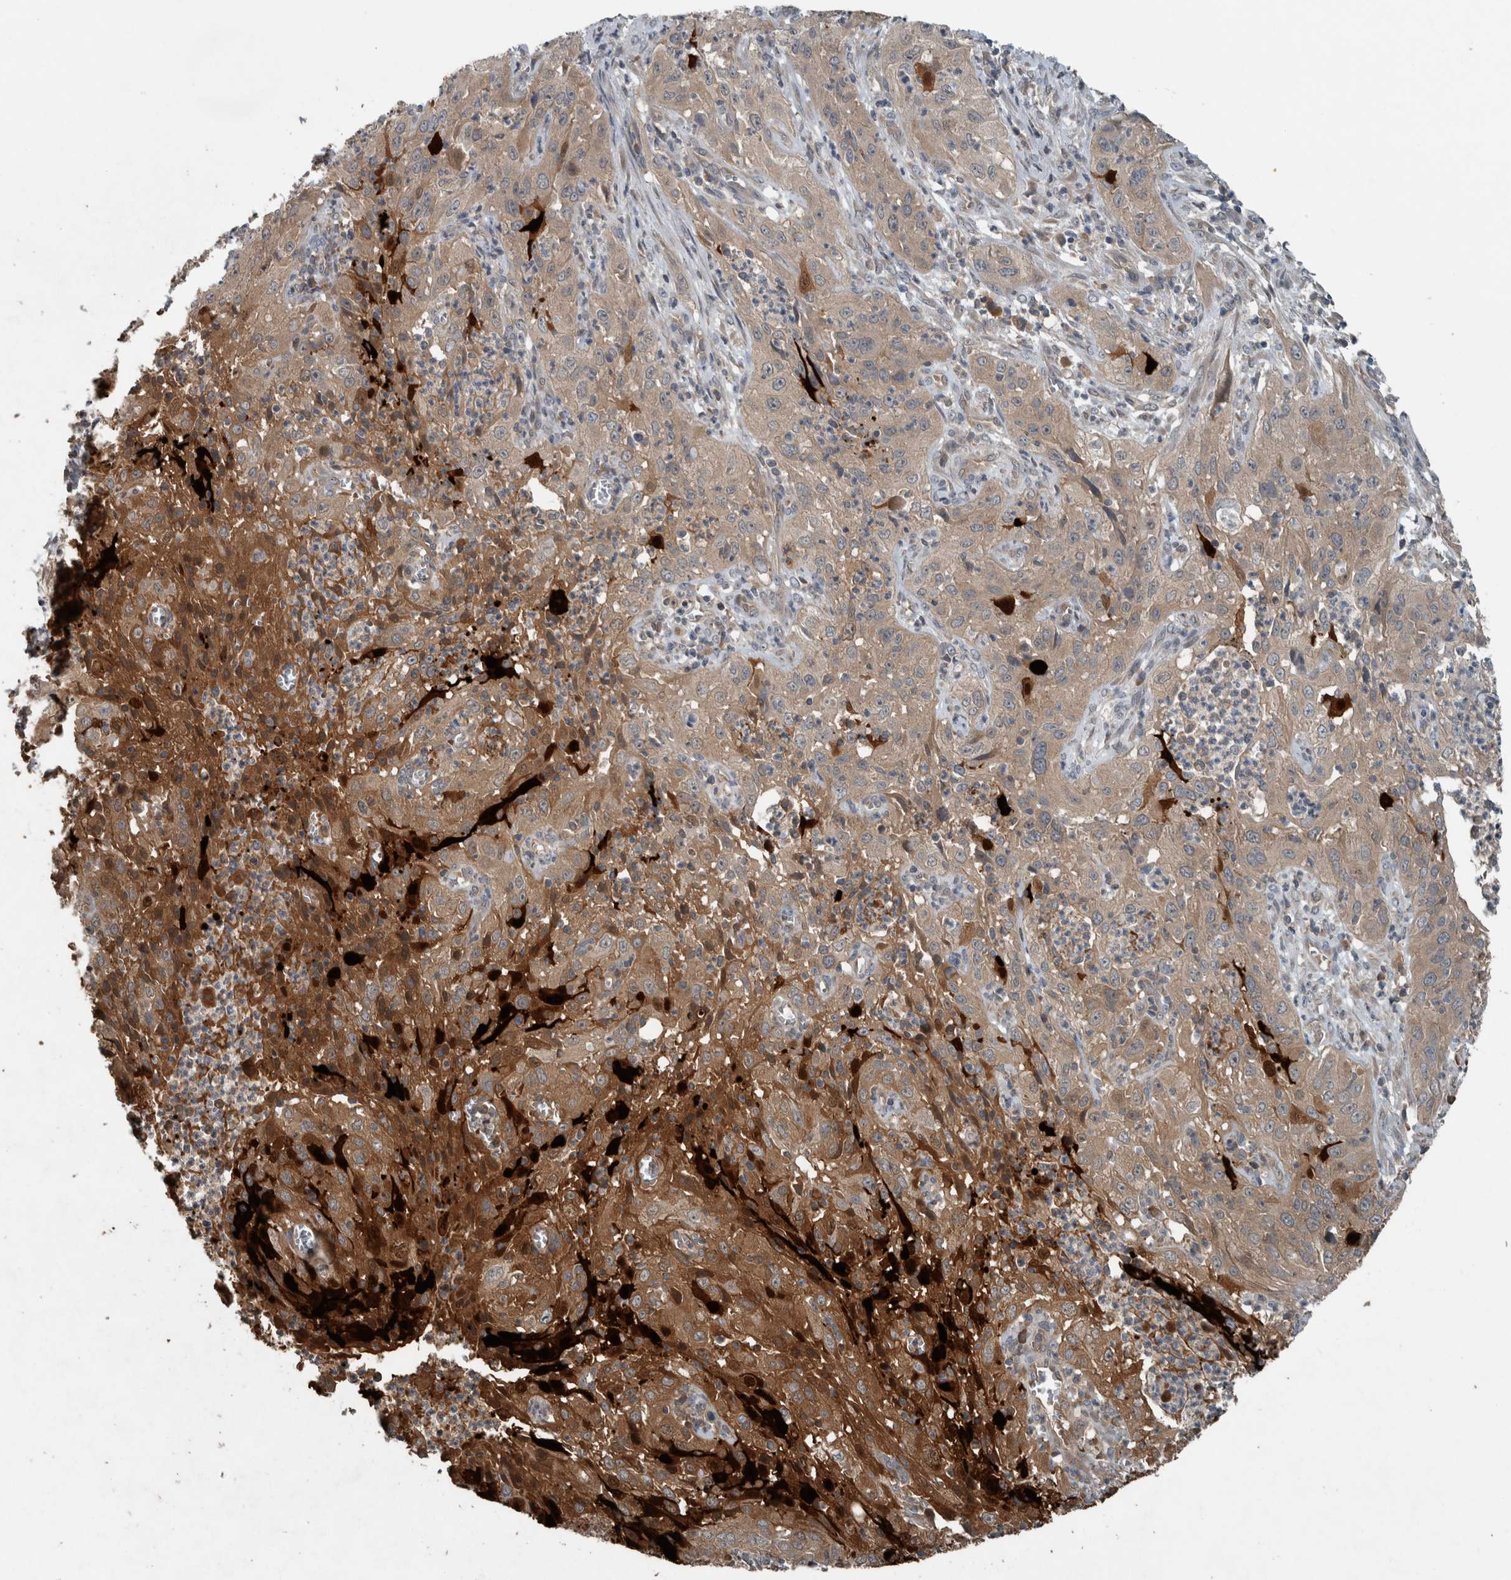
{"staining": {"intensity": "weak", "quantity": ">75%", "location": "cytoplasmic/membranous"}, "tissue": "cervical cancer", "cell_type": "Tumor cells", "image_type": "cancer", "snomed": [{"axis": "morphology", "description": "Squamous cell carcinoma, NOS"}, {"axis": "topography", "description": "Cervix"}], "caption": "Cervical cancer stained with DAB IHC exhibits low levels of weak cytoplasmic/membranous staining in about >75% of tumor cells.", "gene": "KNTC1", "patient": {"sex": "female", "age": 32}}